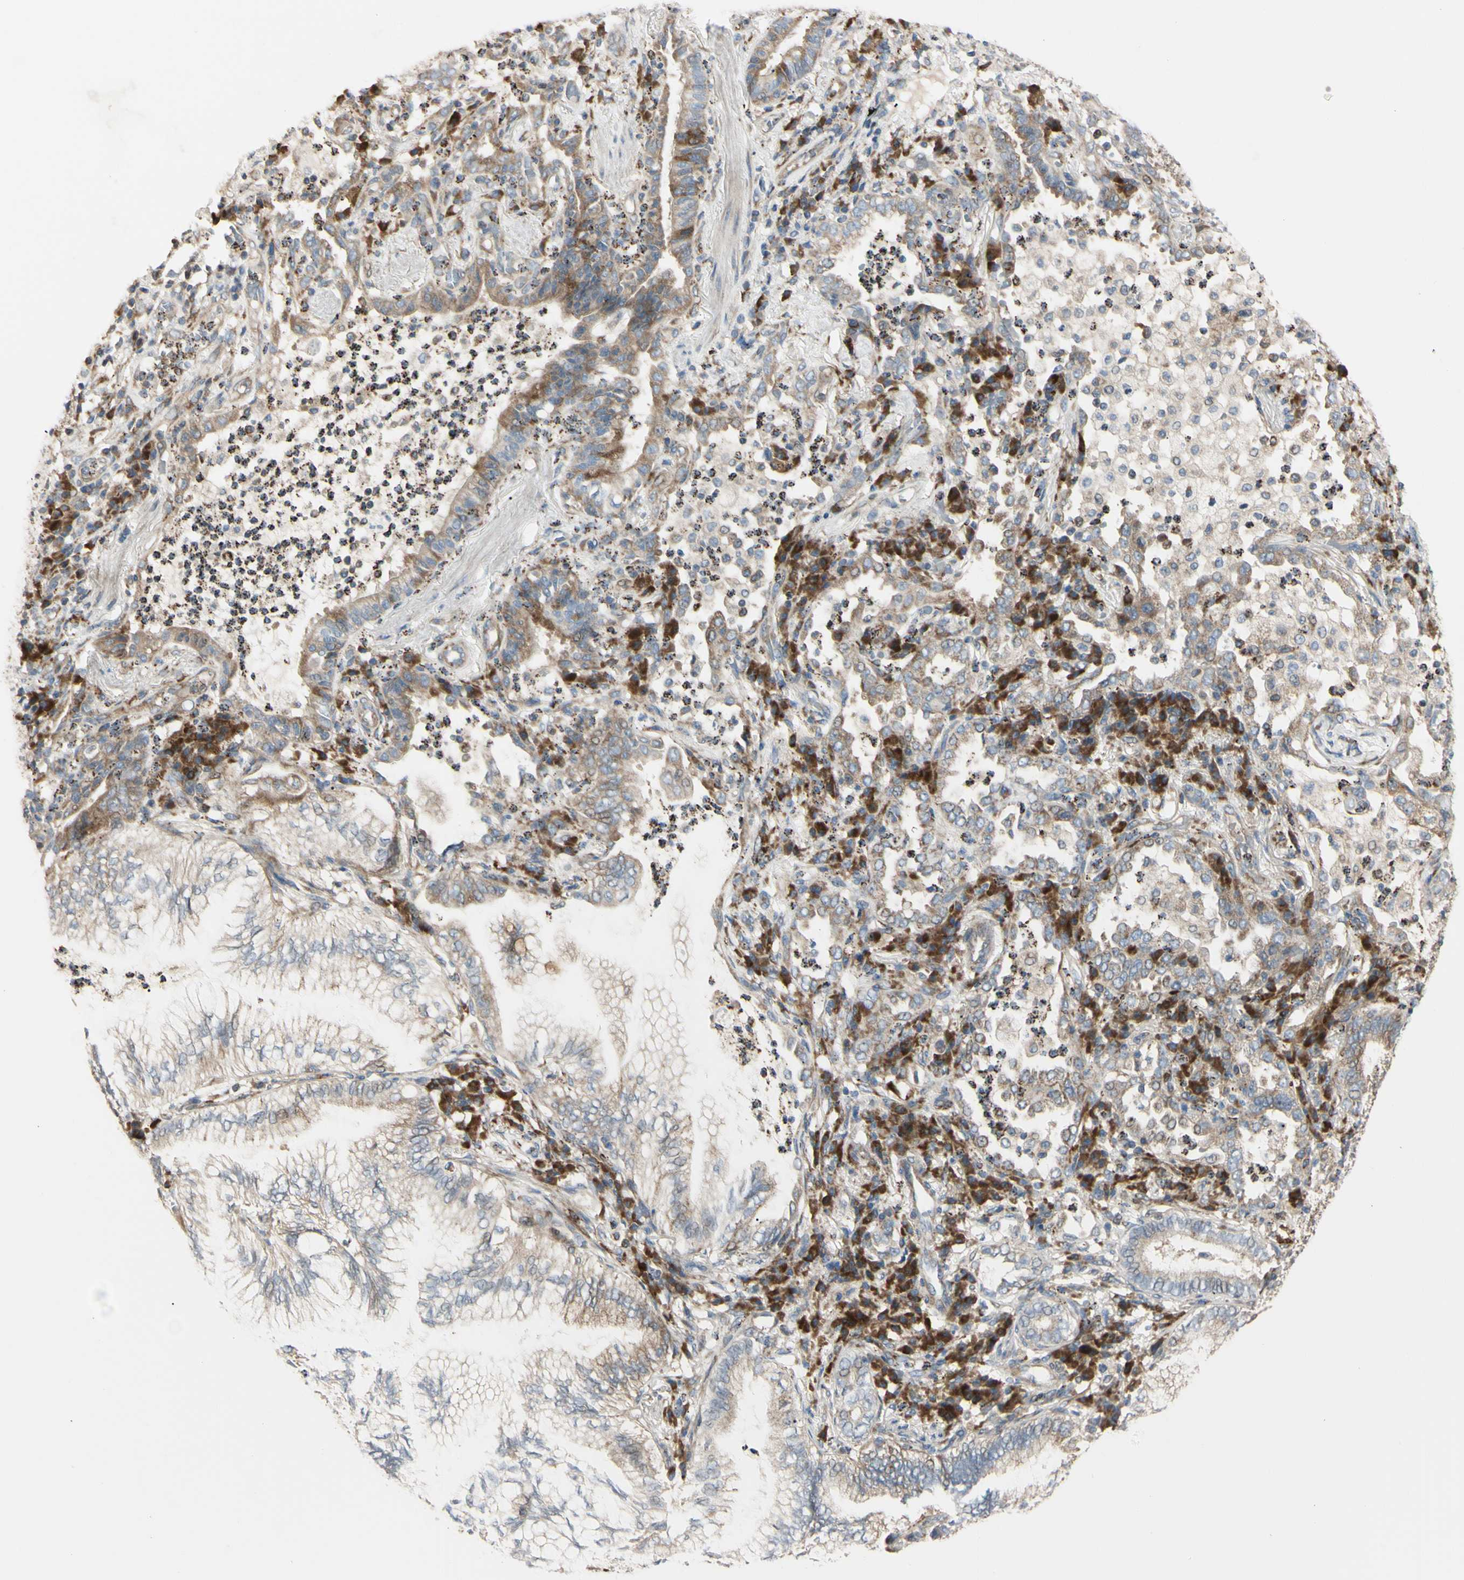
{"staining": {"intensity": "moderate", "quantity": "25%-75%", "location": "cytoplasmic/membranous"}, "tissue": "lung cancer", "cell_type": "Tumor cells", "image_type": "cancer", "snomed": [{"axis": "morphology", "description": "Normal tissue, NOS"}, {"axis": "morphology", "description": "Adenocarcinoma, NOS"}, {"axis": "topography", "description": "Bronchus"}, {"axis": "topography", "description": "Lung"}], "caption": "An IHC micrograph of neoplastic tissue is shown. Protein staining in brown labels moderate cytoplasmic/membranous positivity in lung adenocarcinoma within tumor cells.", "gene": "EIF5A", "patient": {"sex": "female", "age": 70}}